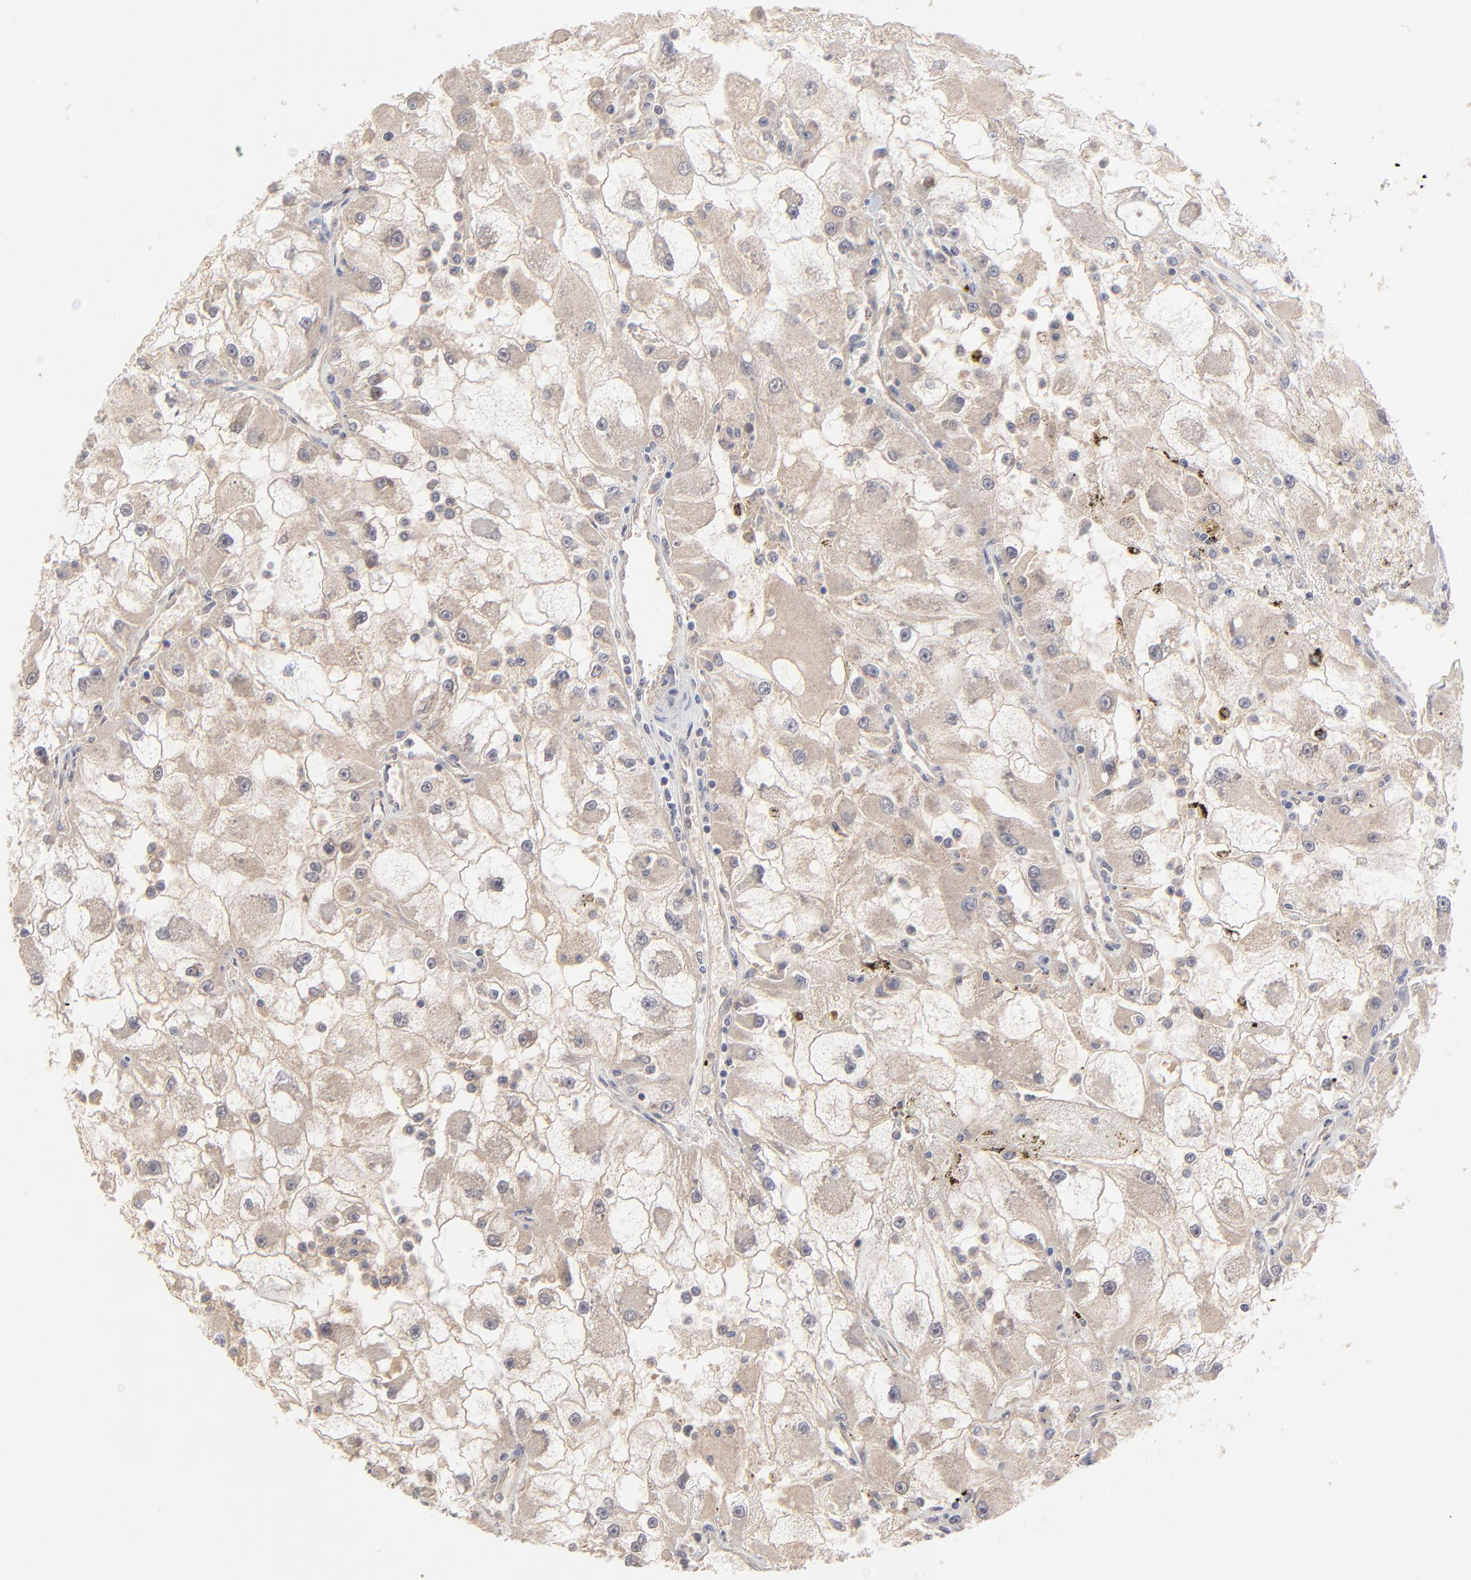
{"staining": {"intensity": "weak", "quantity": ">75%", "location": "cytoplasmic/membranous"}, "tissue": "renal cancer", "cell_type": "Tumor cells", "image_type": "cancer", "snomed": [{"axis": "morphology", "description": "Adenocarcinoma, NOS"}, {"axis": "topography", "description": "Kidney"}], "caption": "A low amount of weak cytoplasmic/membranous positivity is present in about >75% of tumor cells in renal adenocarcinoma tissue. The staining was performed using DAB (3,3'-diaminobenzidine) to visualize the protein expression in brown, while the nuclei were stained in blue with hematoxylin (Magnification: 20x).", "gene": "FAM199X", "patient": {"sex": "female", "age": 73}}